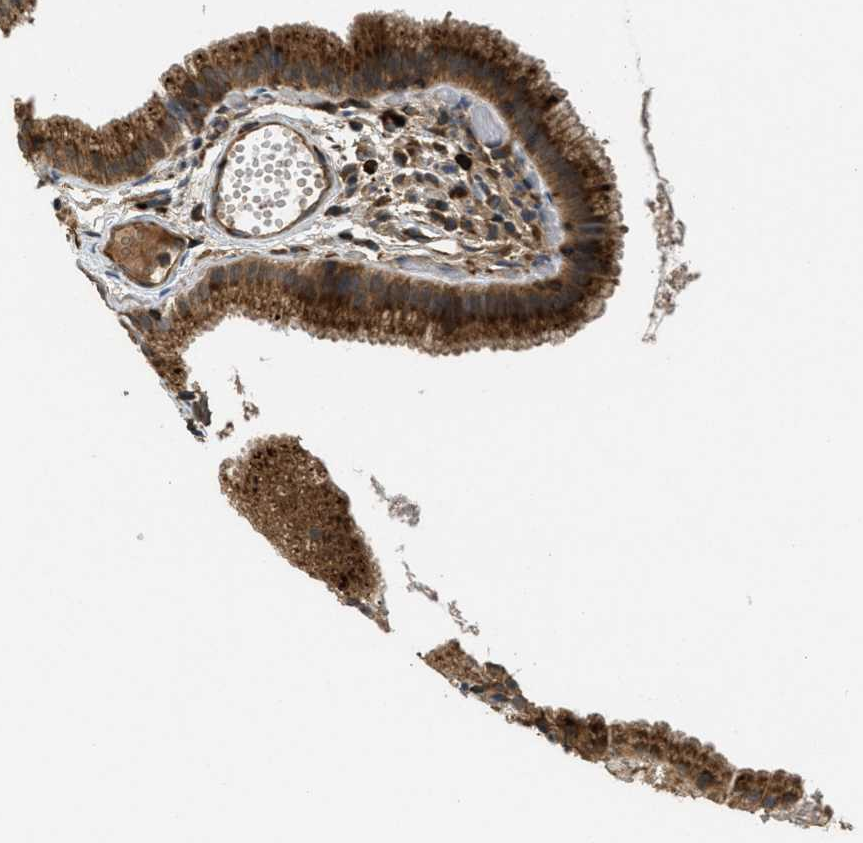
{"staining": {"intensity": "strong", "quantity": ">75%", "location": "cytoplasmic/membranous"}, "tissue": "gallbladder", "cell_type": "Glandular cells", "image_type": "normal", "snomed": [{"axis": "morphology", "description": "Normal tissue, NOS"}, {"axis": "topography", "description": "Gallbladder"}], "caption": "Gallbladder was stained to show a protein in brown. There is high levels of strong cytoplasmic/membranous expression in about >75% of glandular cells. Nuclei are stained in blue.", "gene": "PCDH18", "patient": {"sex": "female", "age": 26}}